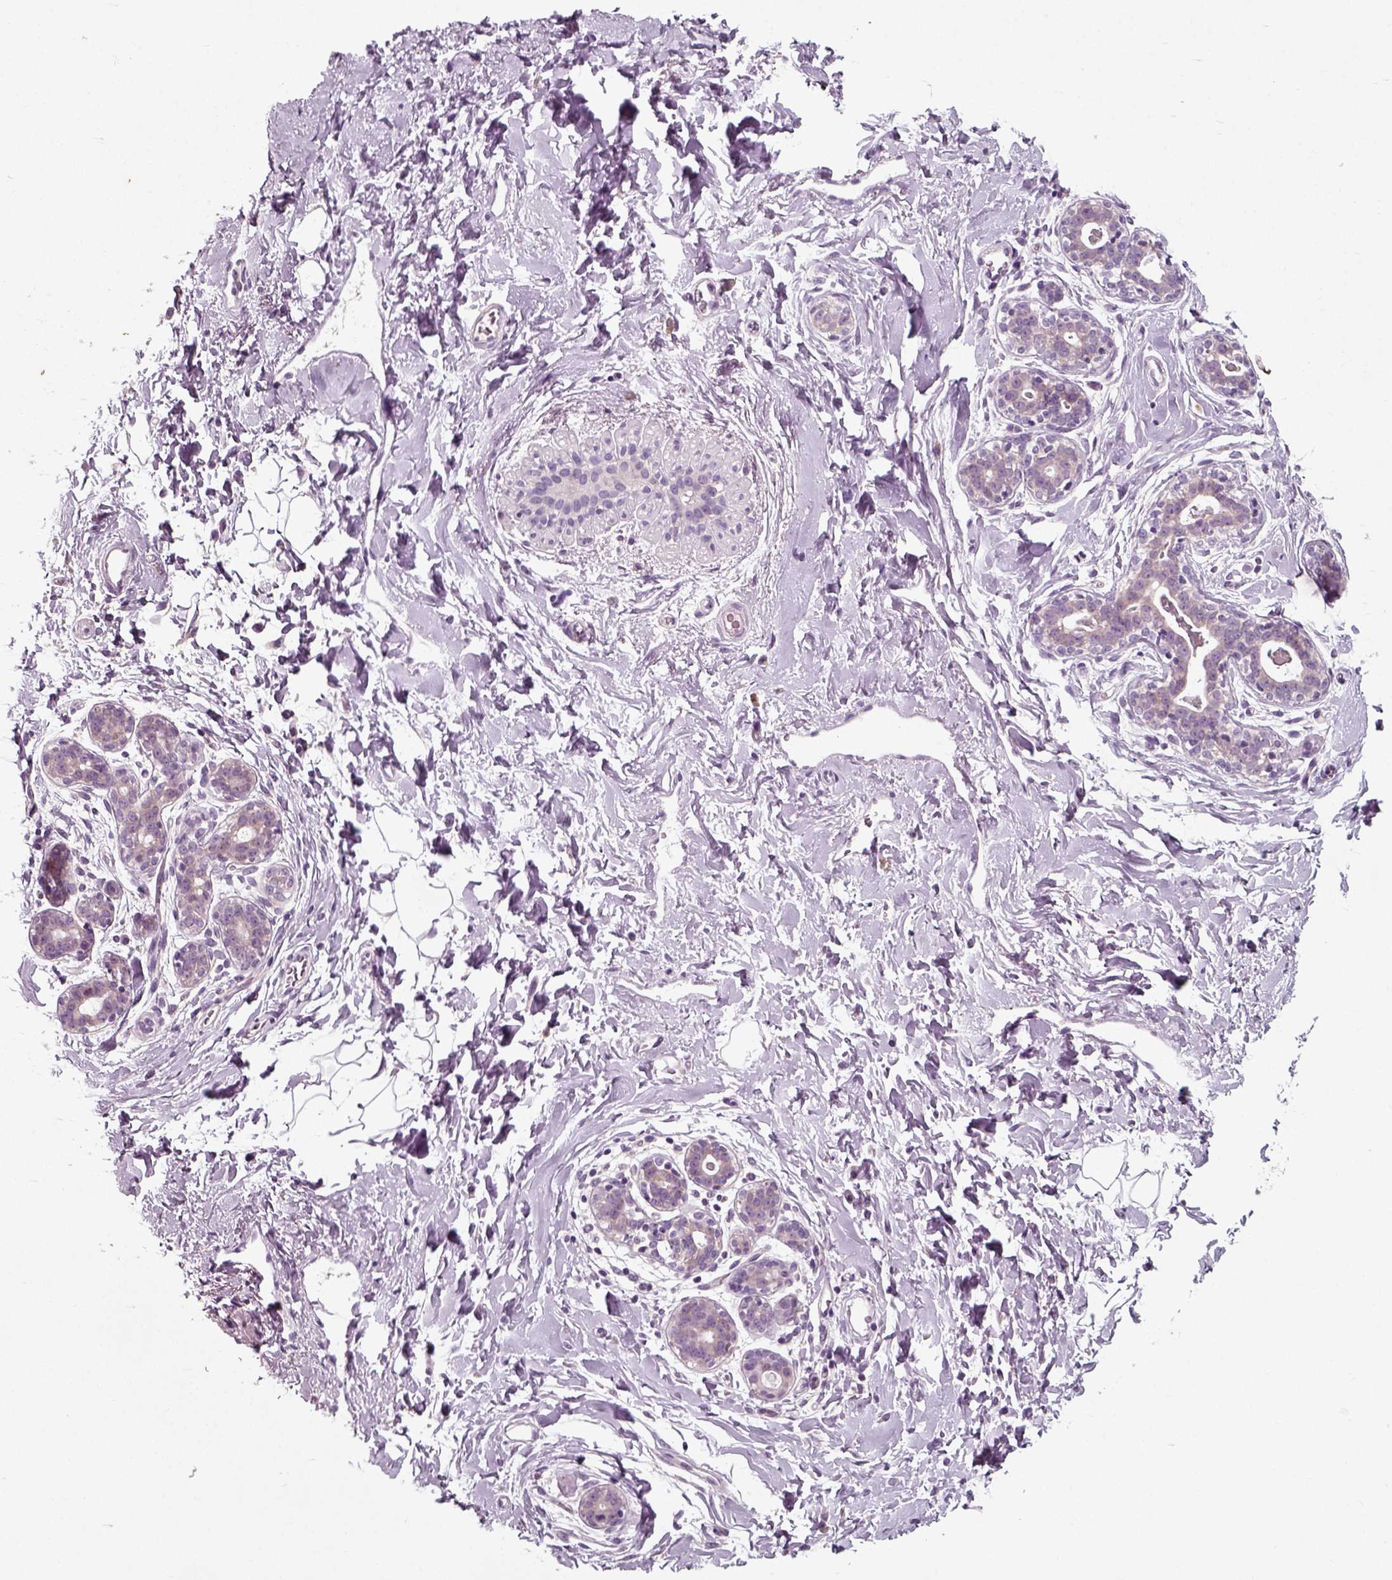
{"staining": {"intensity": "negative", "quantity": "none", "location": "none"}, "tissue": "breast", "cell_type": "Adipocytes", "image_type": "normal", "snomed": [{"axis": "morphology", "description": "Normal tissue, NOS"}, {"axis": "topography", "description": "Breast"}], "caption": "The immunohistochemistry histopathology image has no significant expression in adipocytes of breast. (Brightfield microscopy of DAB immunohistochemistry (IHC) at high magnification).", "gene": "RND2", "patient": {"sex": "female", "age": 43}}